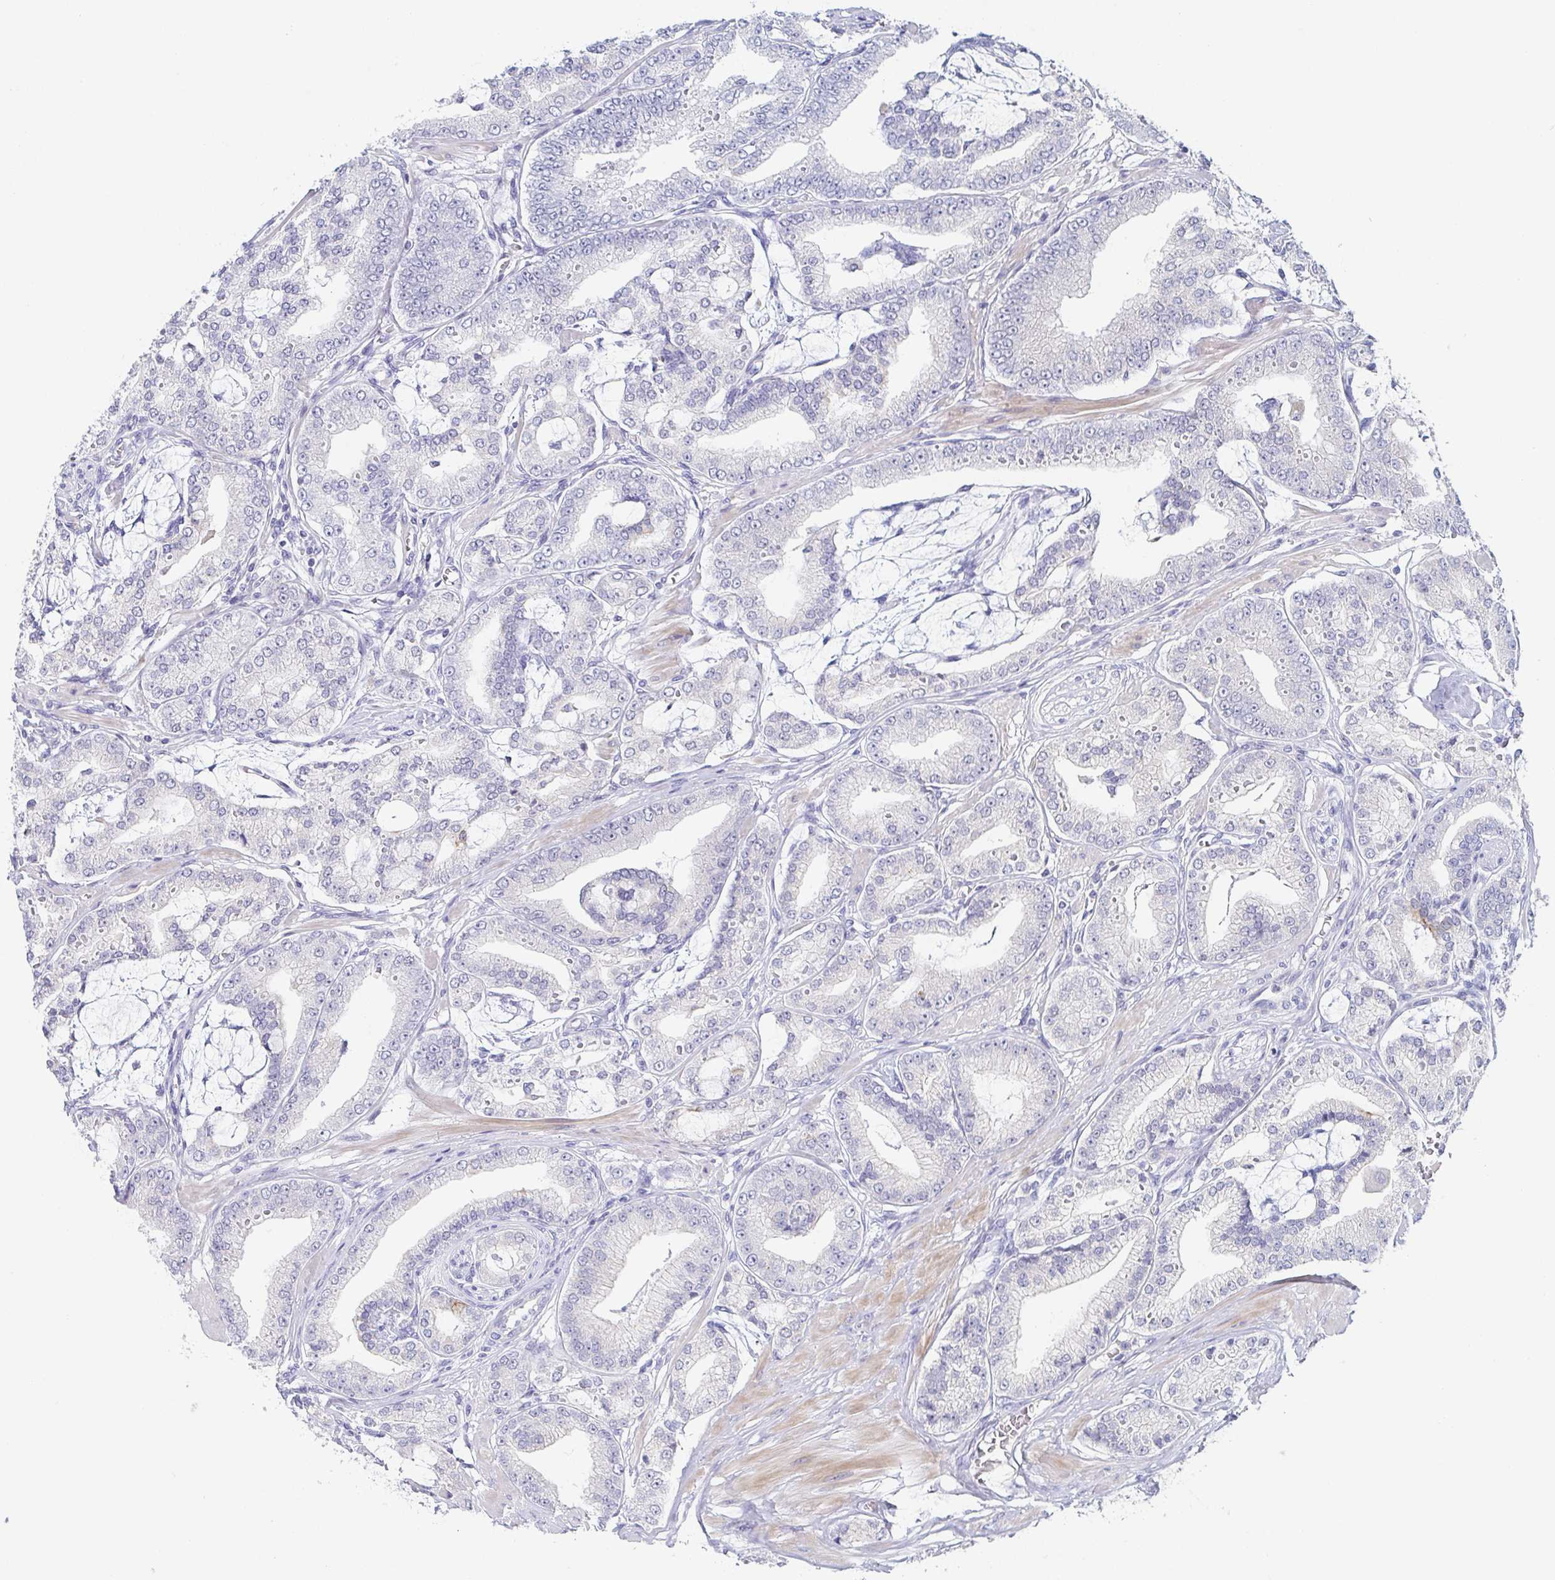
{"staining": {"intensity": "negative", "quantity": "none", "location": "none"}, "tissue": "prostate cancer", "cell_type": "Tumor cells", "image_type": "cancer", "snomed": [{"axis": "morphology", "description": "Adenocarcinoma, High grade"}, {"axis": "topography", "description": "Prostate"}], "caption": "The photomicrograph exhibits no significant positivity in tumor cells of prostate adenocarcinoma (high-grade).", "gene": "RHOV", "patient": {"sex": "male", "age": 71}}